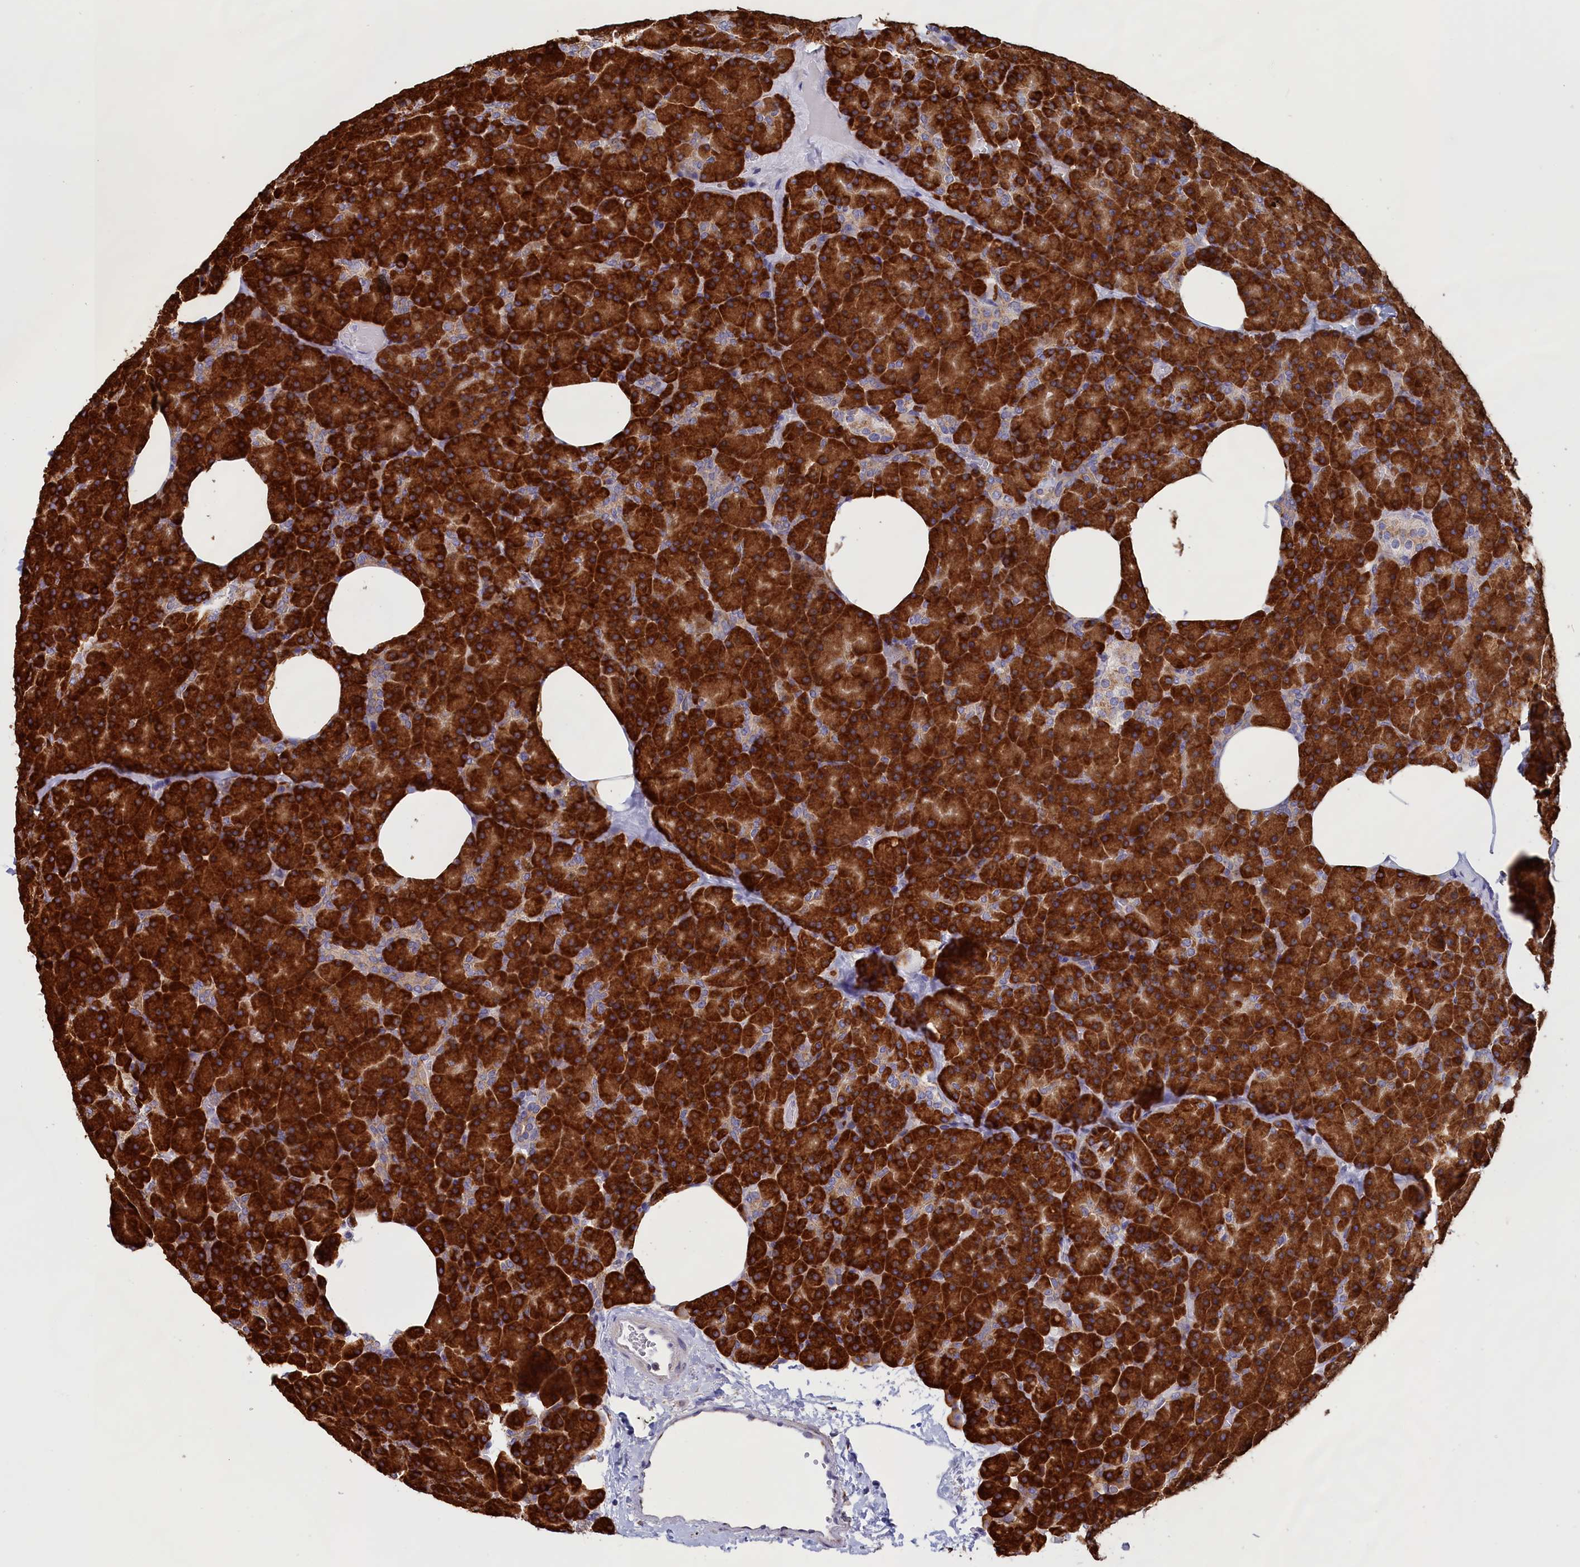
{"staining": {"intensity": "strong", "quantity": ">75%", "location": "cytoplasmic/membranous"}, "tissue": "pancreas", "cell_type": "Exocrine glandular cells", "image_type": "normal", "snomed": [{"axis": "morphology", "description": "Normal tissue, NOS"}, {"axis": "morphology", "description": "Carcinoid, malignant, NOS"}, {"axis": "topography", "description": "Pancreas"}], "caption": "Strong cytoplasmic/membranous positivity is present in about >75% of exocrine glandular cells in normal pancreas. The protein of interest is stained brown, and the nuclei are stained in blue (DAB (3,3'-diaminobenzidine) IHC with brightfield microscopy, high magnification).", "gene": "CCDC68", "patient": {"sex": "female", "age": 35}}